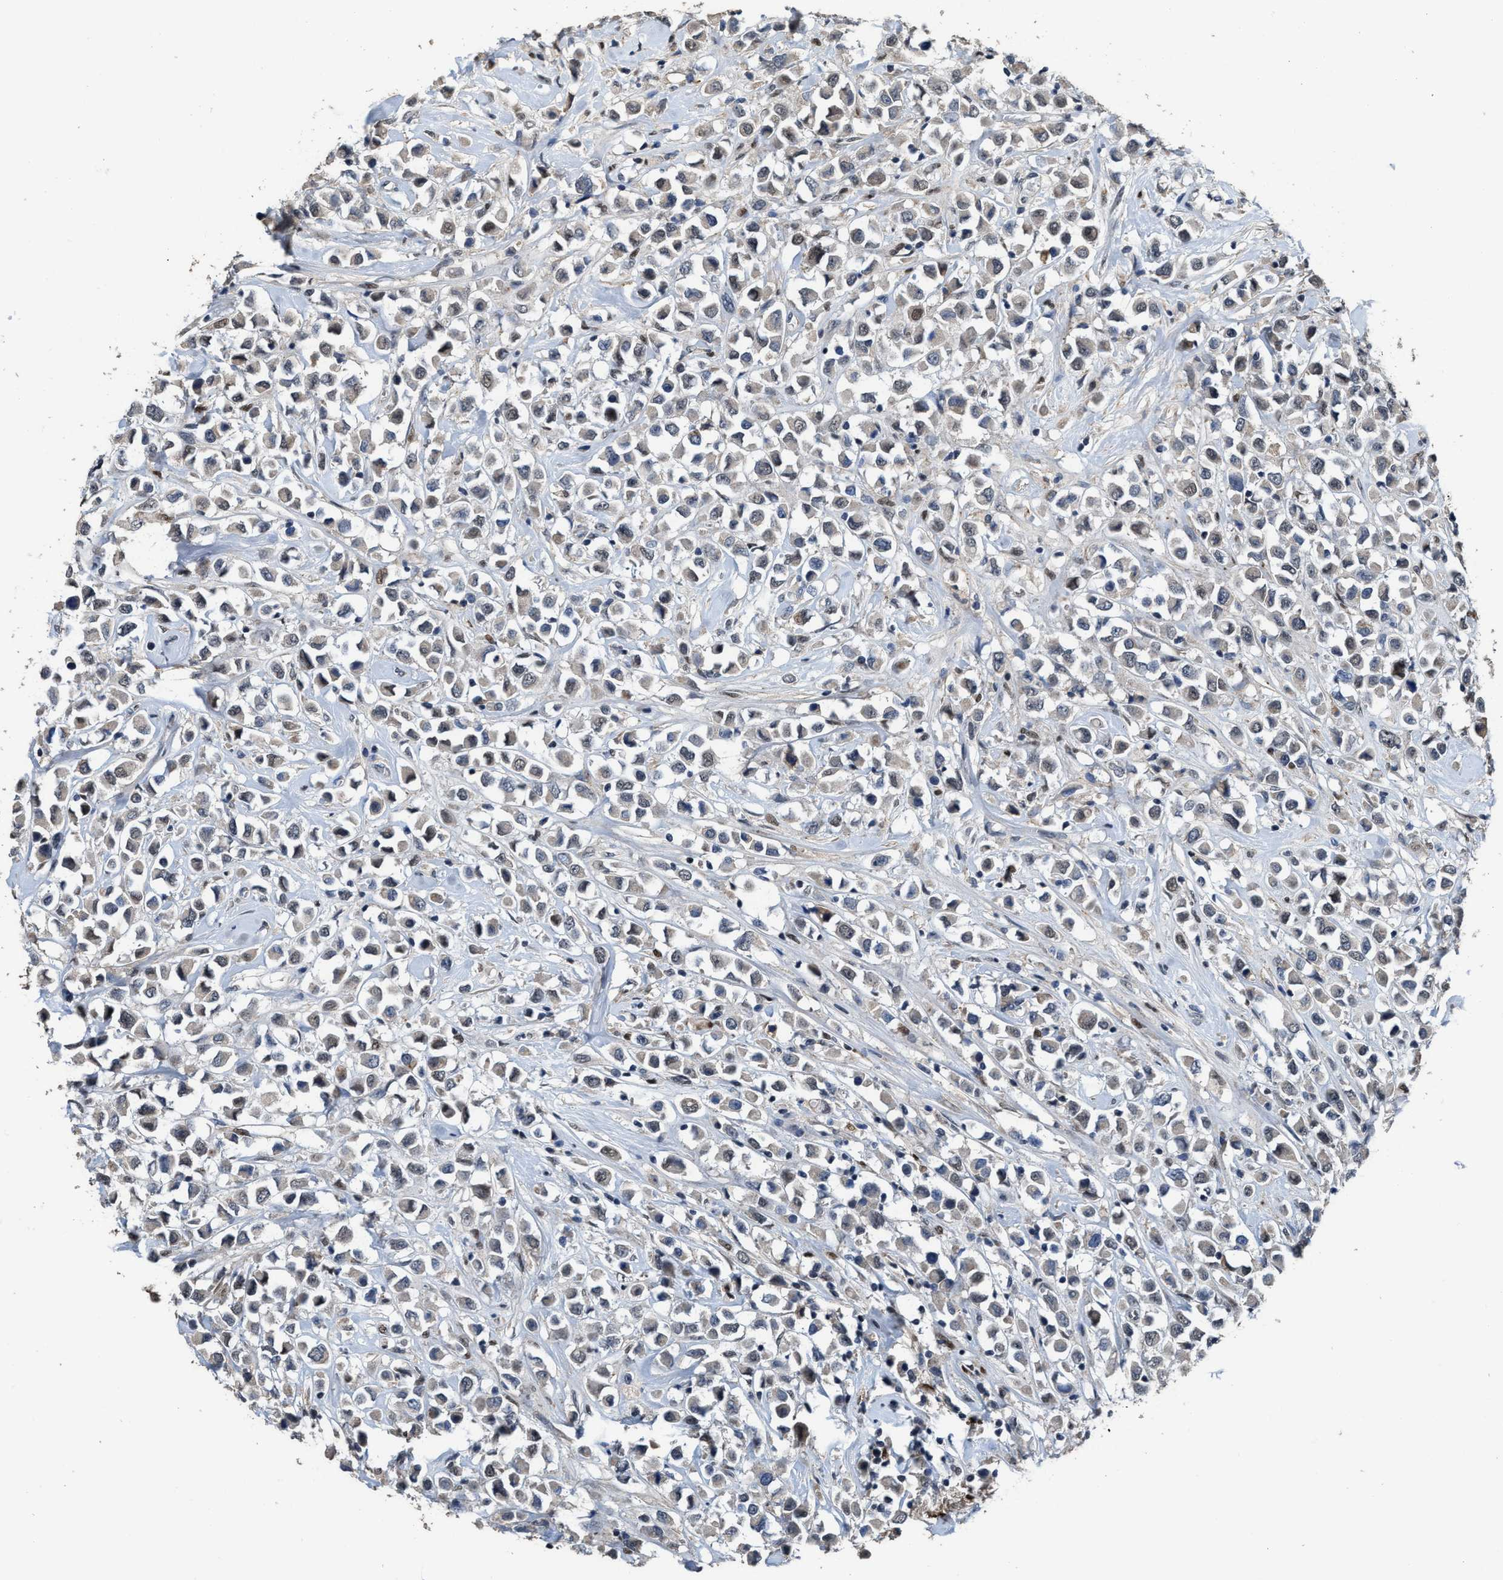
{"staining": {"intensity": "negative", "quantity": "none", "location": "none"}, "tissue": "breast cancer", "cell_type": "Tumor cells", "image_type": "cancer", "snomed": [{"axis": "morphology", "description": "Duct carcinoma"}, {"axis": "topography", "description": "Breast"}], "caption": "IHC photomicrograph of infiltrating ductal carcinoma (breast) stained for a protein (brown), which exhibits no expression in tumor cells. (Brightfield microscopy of DAB IHC at high magnification).", "gene": "ZNF20", "patient": {"sex": "female", "age": 61}}